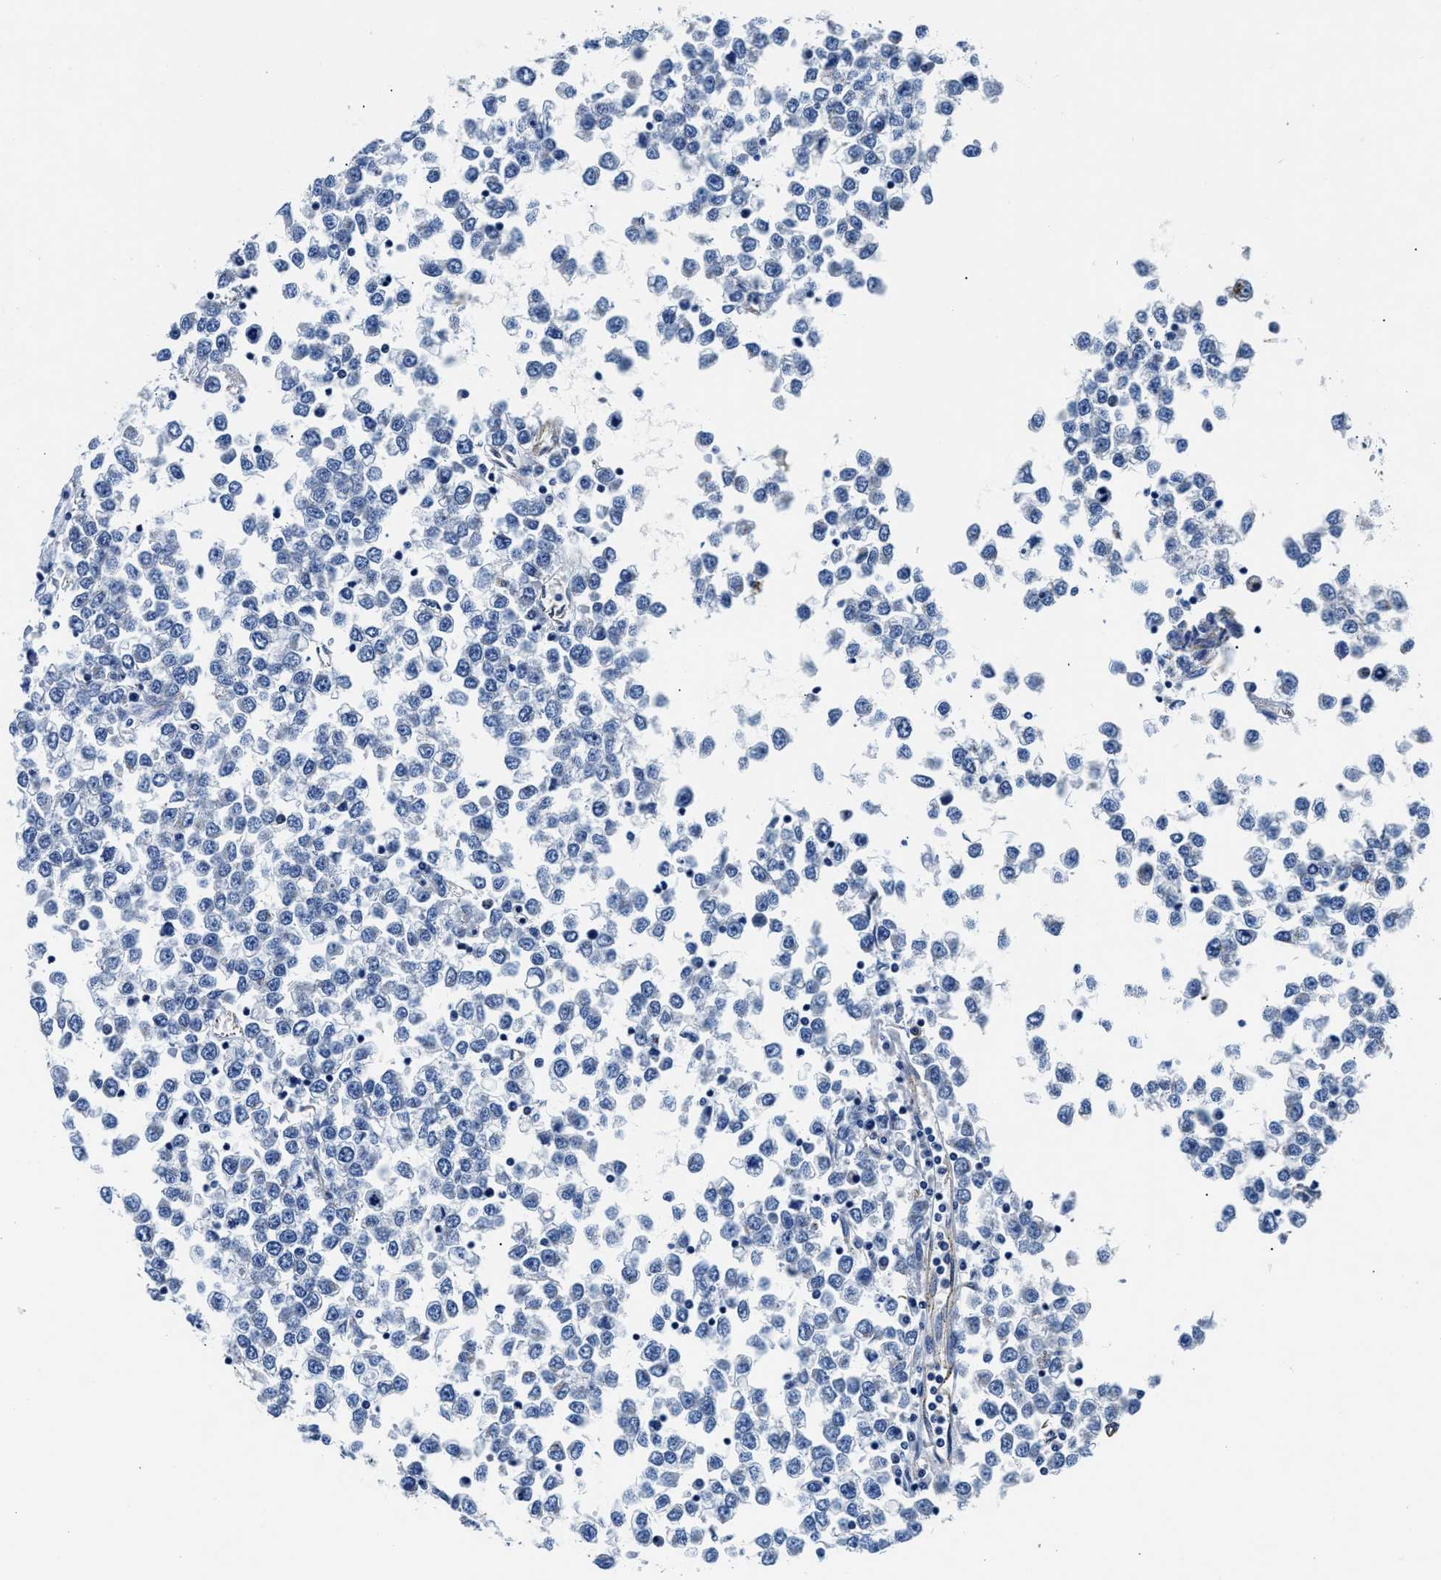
{"staining": {"intensity": "negative", "quantity": "none", "location": "none"}, "tissue": "testis cancer", "cell_type": "Tumor cells", "image_type": "cancer", "snomed": [{"axis": "morphology", "description": "Seminoma, NOS"}, {"axis": "topography", "description": "Testis"}], "caption": "DAB immunohistochemical staining of testis seminoma reveals no significant staining in tumor cells.", "gene": "DAG1", "patient": {"sex": "male", "age": 65}}